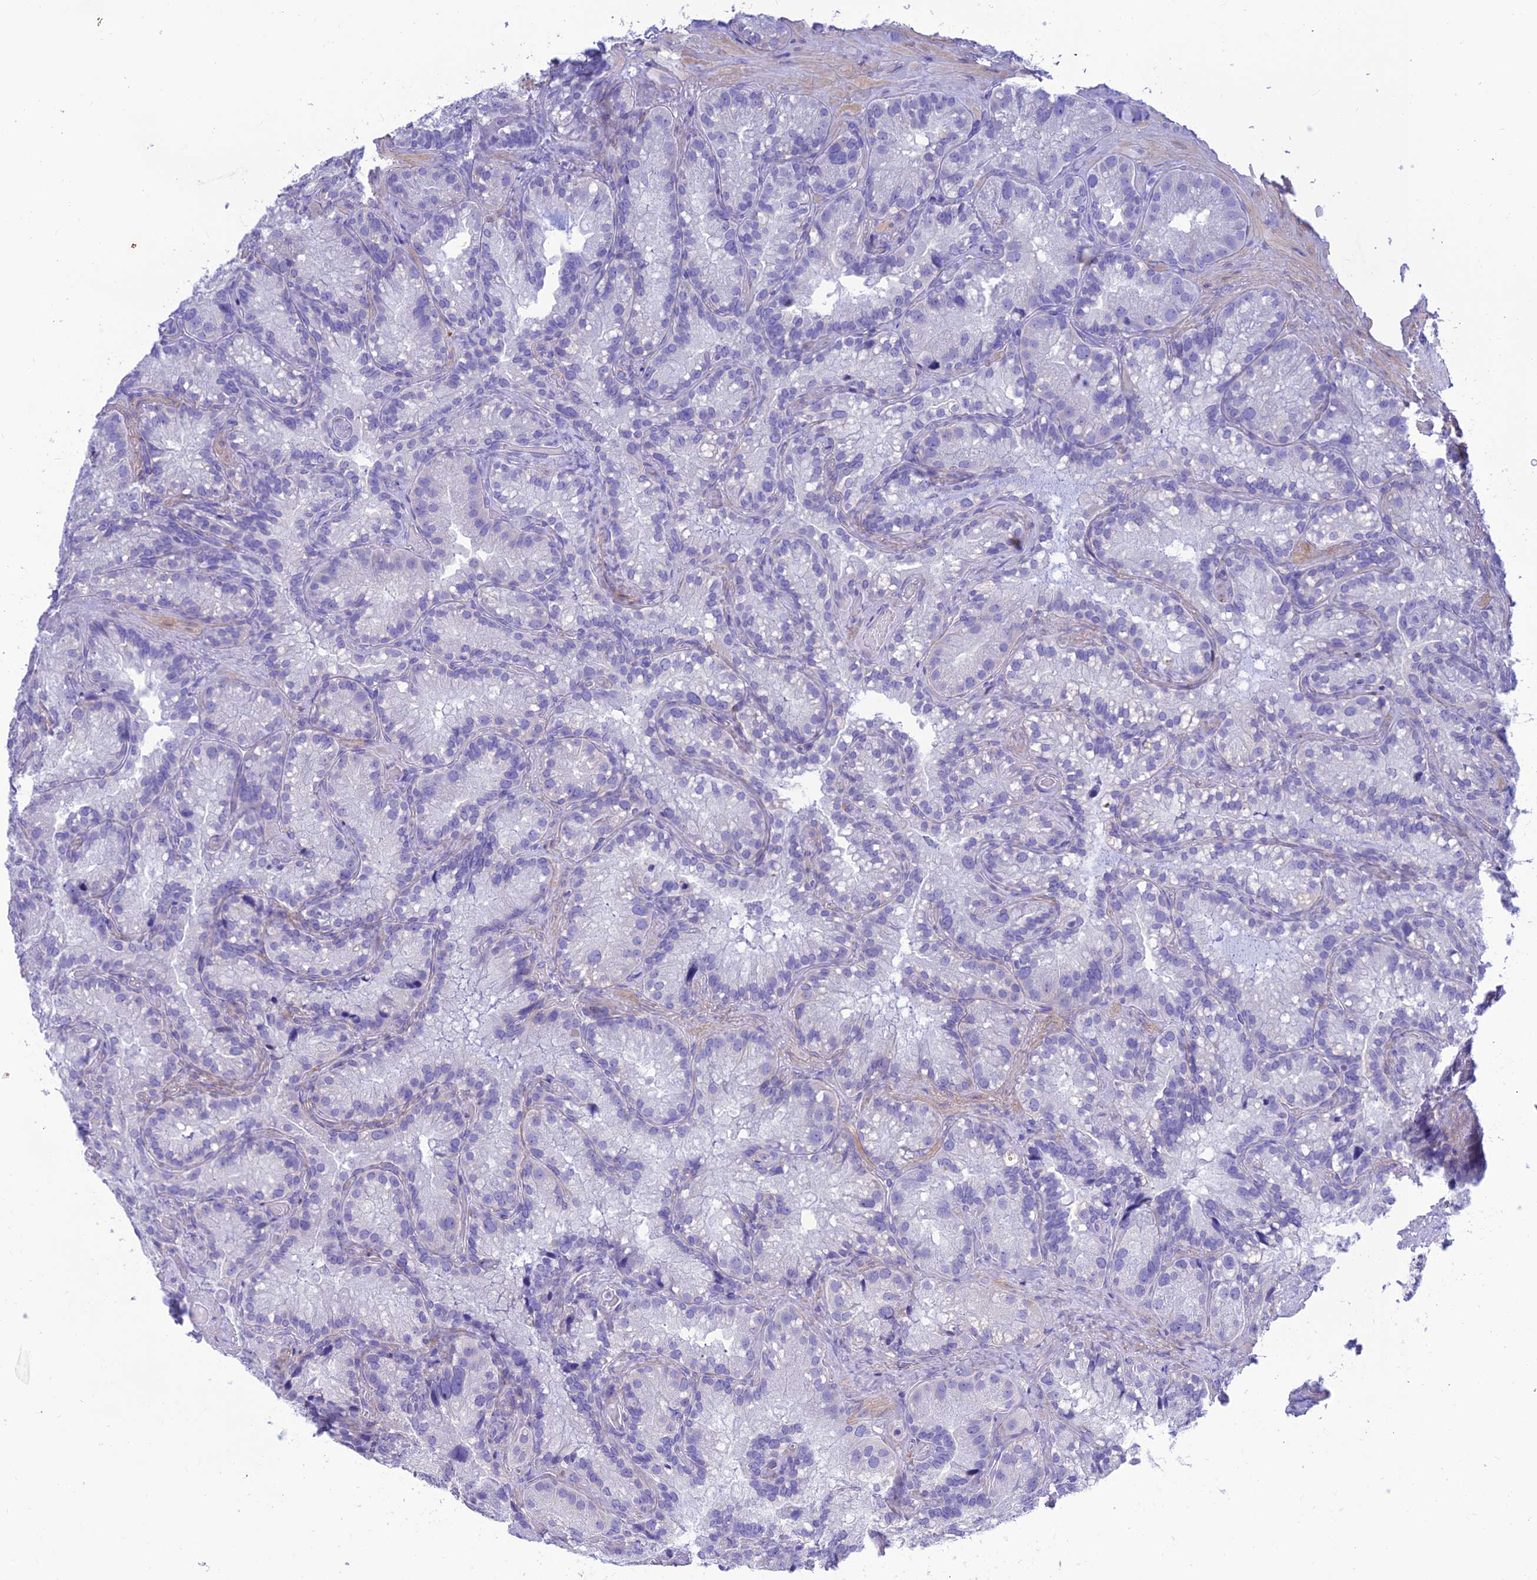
{"staining": {"intensity": "negative", "quantity": "none", "location": "none"}, "tissue": "seminal vesicle", "cell_type": "Glandular cells", "image_type": "normal", "snomed": [{"axis": "morphology", "description": "Normal tissue, NOS"}, {"axis": "topography", "description": "Prostate"}, {"axis": "topography", "description": "Seminal veicle"}], "caption": "Photomicrograph shows no protein positivity in glandular cells of unremarkable seminal vesicle.", "gene": "PRNP", "patient": {"sex": "male", "age": 68}}